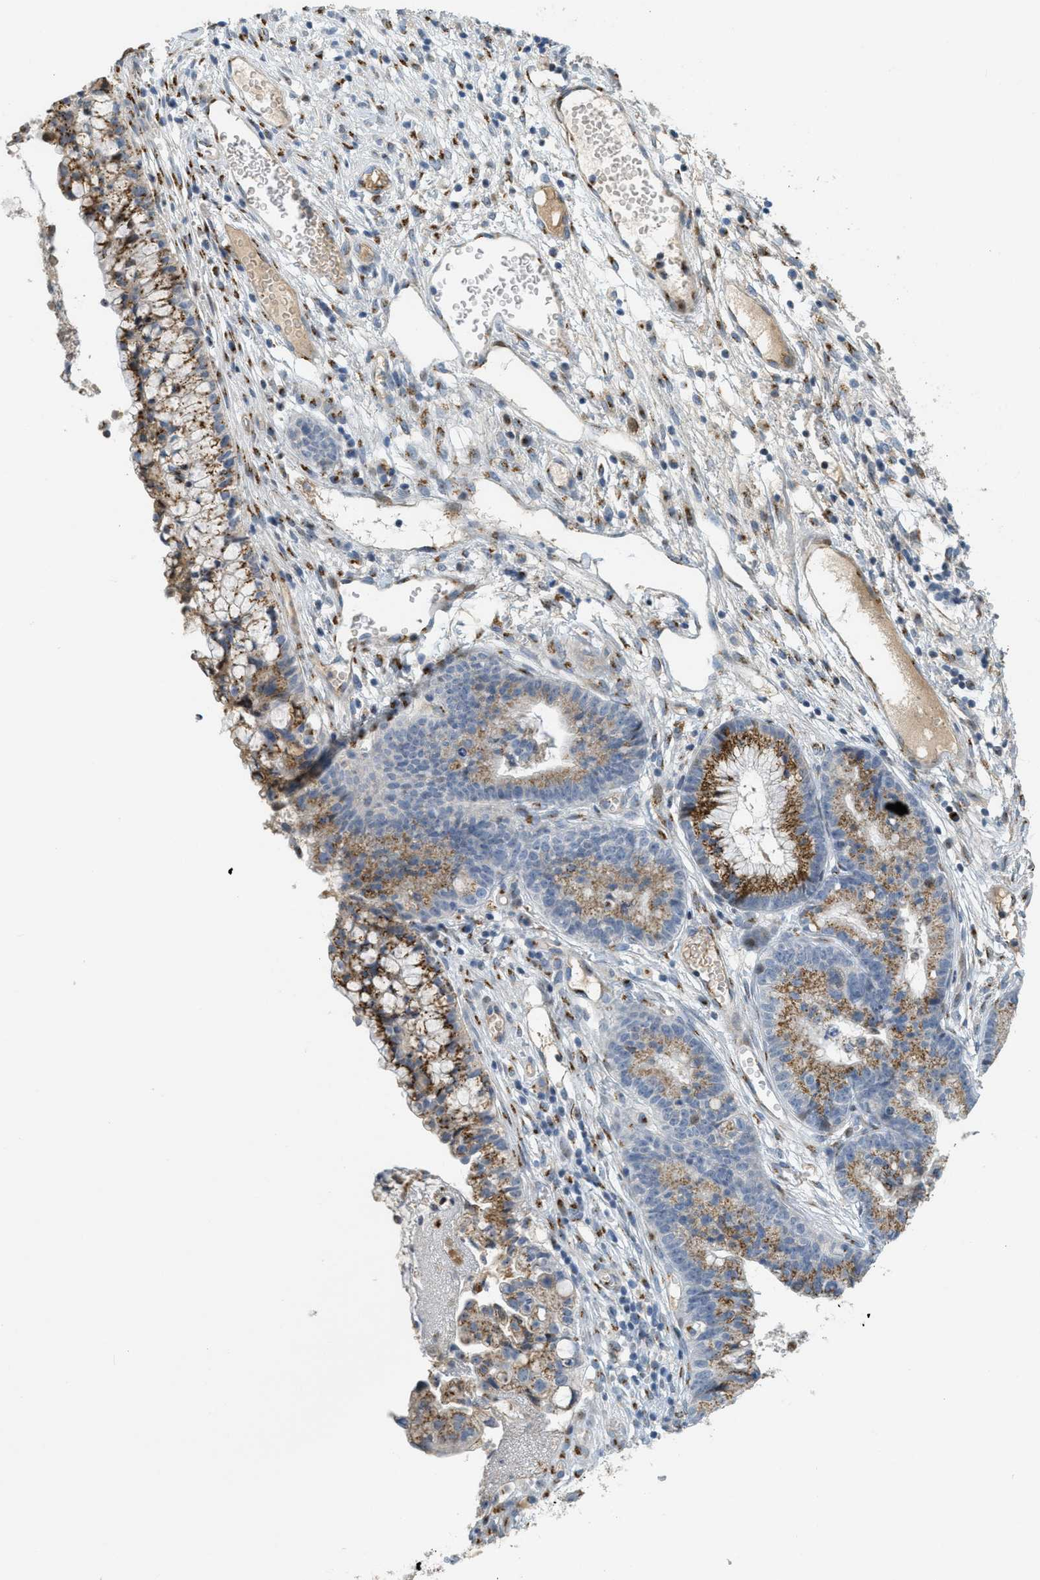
{"staining": {"intensity": "moderate", "quantity": ">75%", "location": "cytoplasmic/membranous"}, "tissue": "cervical cancer", "cell_type": "Tumor cells", "image_type": "cancer", "snomed": [{"axis": "morphology", "description": "Adenocarcinoma, NOS"}, {"axis": "topography", "description": "Cervix"}], "caption": "Immunohistochemistry micrograph of neoplastic tissue: human adenocarcinoma (cervical) stained using immunohistochemistry (IHC) demonstrates medium levels of moderate protein expression localized specifically in the cytoplasmic/membranous of tumor cells, appearing as a cytoplasmic/membranous brown color.", "gene": "ZFPL1", "patient": {"sex": "female", "age": 44}}